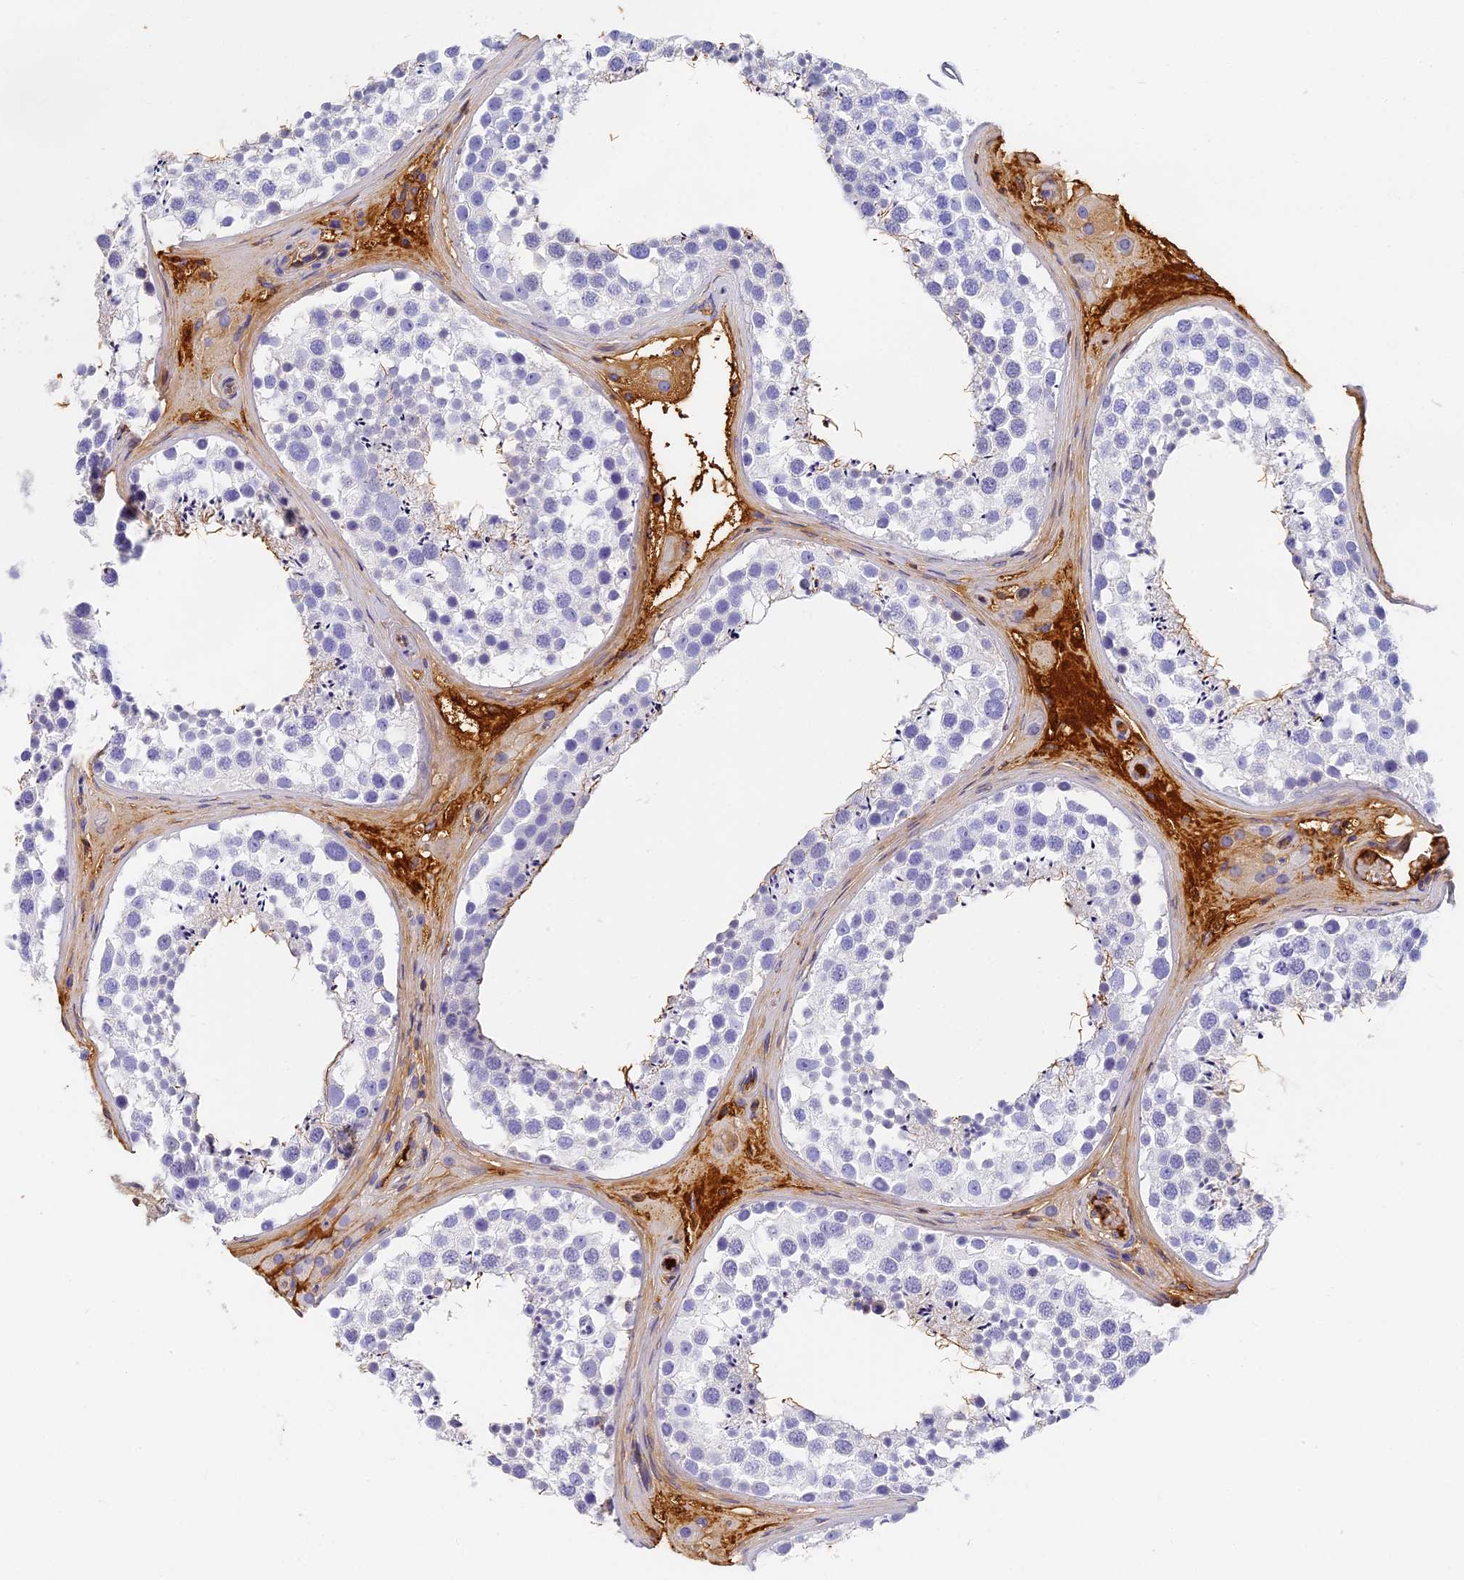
{"staining": {"intensity": "negative", "quantity": "none", "location": "none"}, "tissue": "testis", "cell_type": "Cells in seminiferous ducts", "image_type": "normal", "snomed": [{"axis": "morphology", "description": "Normal tissue, NOS"}, {"axis": "topography", "description": "Testis"}], "caption": "Immunohistochemical staining of unremarkable testis reveals no significant staining in cells in seminiferous ducts. (DAB immunohistochemistry (IHC), high magnification).", "gene": "ITIH1", "patient": {"sex": "male", "age": 46}}